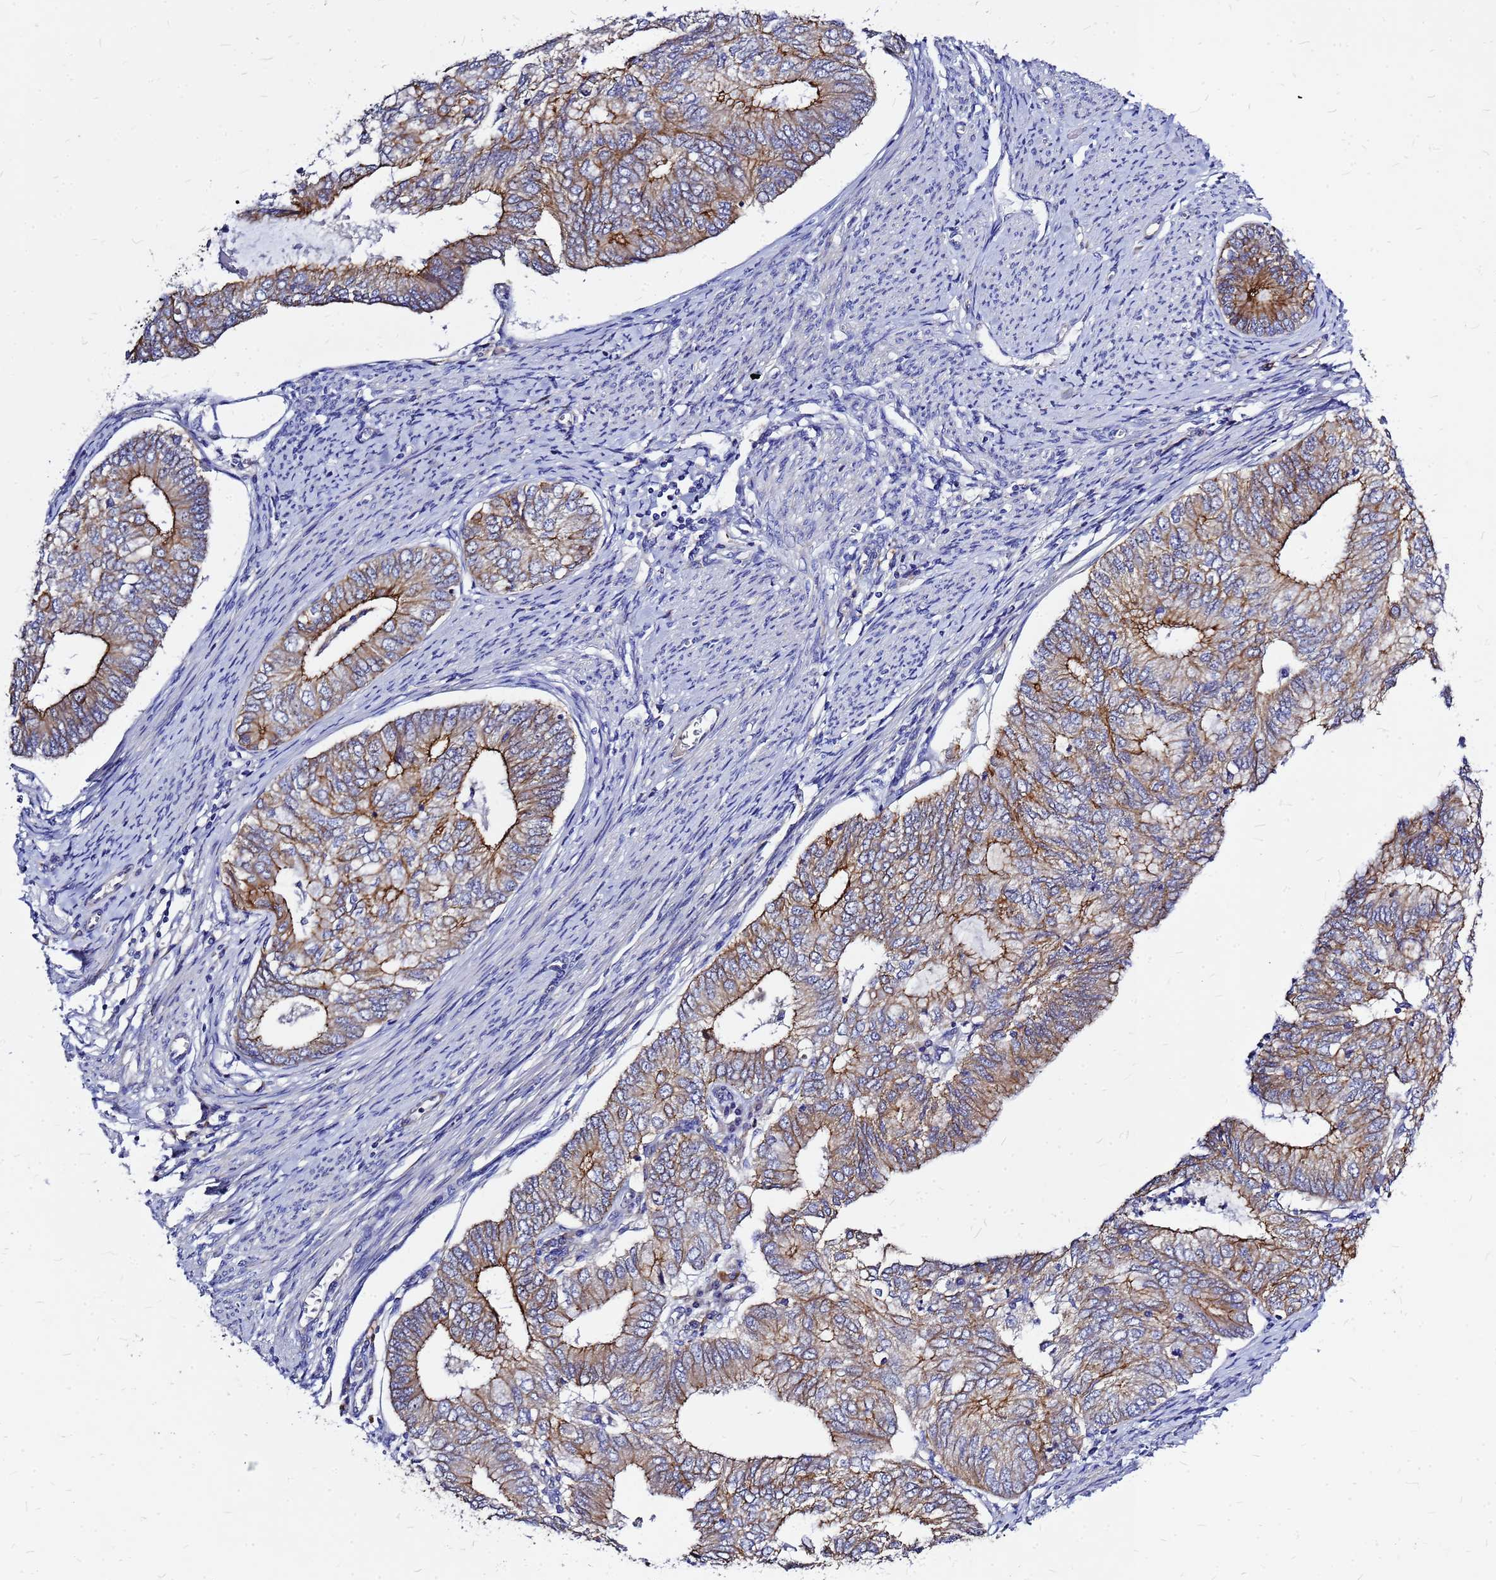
{"staining": {"intensity": "moderate", "quantity": ">75%", "location": "cytoplasmic/membranous"}, "tissue": "endometrial cancer", "cell_type": "Tumor cells", "image_type": "cancer", "snomed": [{"axis": "morphology", "description": "Adenocarcinoma, NOS"}, {"axis": "topography", "description": "Endometrium"}], "caption": "Immunohistochemistry micrograph of endometrial adenocarcinoma stained for a protein (brown), which displays medium levels of moderate cytoplasmic/membranous expression in approximately >75% of tumor cells.", "gene": "FBXW5", "patient": {"sex": "female", "age": 68}}